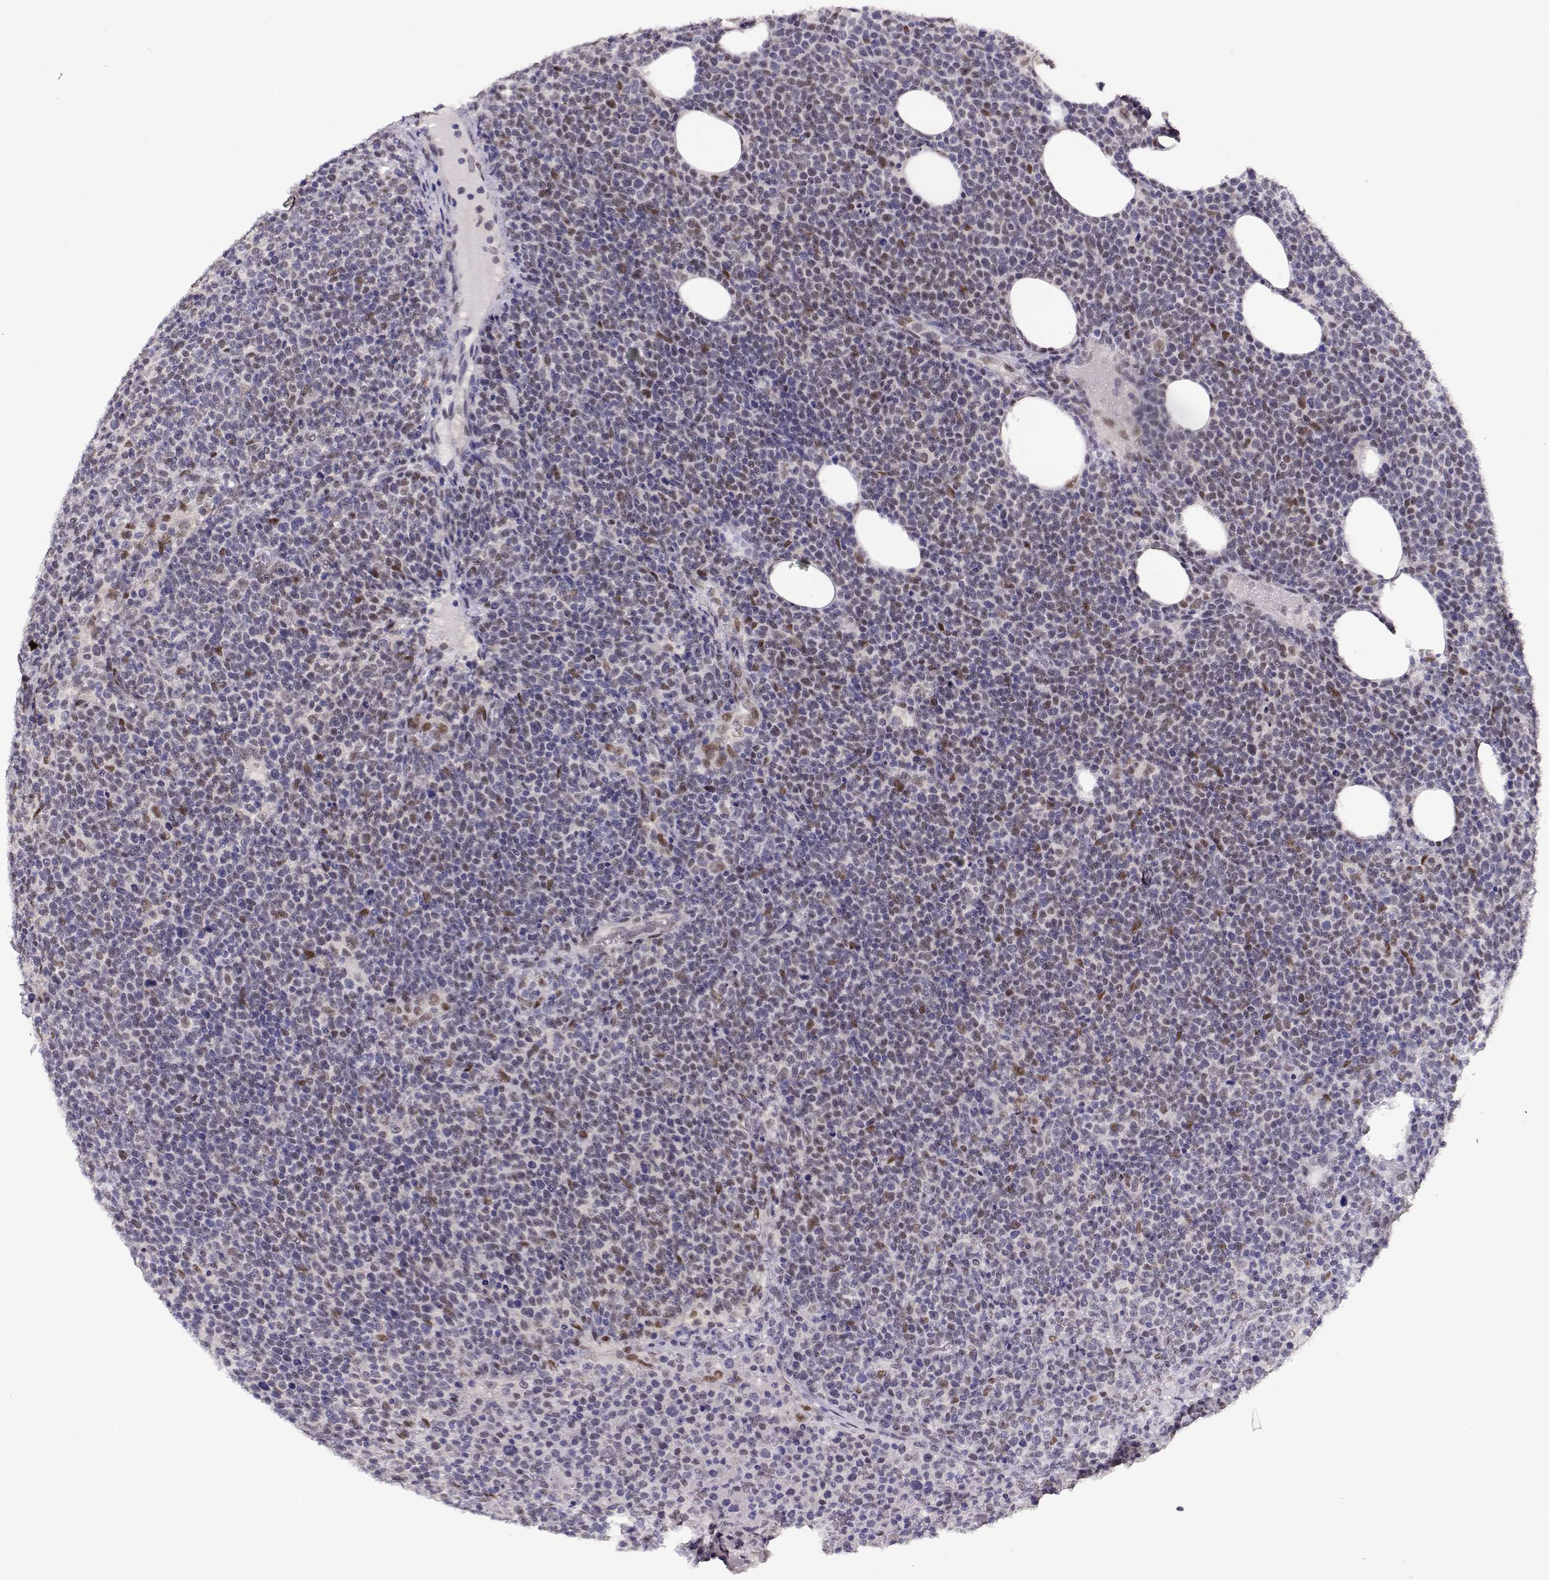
{"staining": {"intensity": "weak", "quantity": "<25%", "location": "nuclear"}, "tissue": "lymphoma", "cell_type": "Tumor cells", "image_type": "cancer", "snomed": [{"axis": "morphology", "description": "Malignant lymphoma, non-Hodgkin's type, High grade"}, {"axis": "topography", "description": "Lymph node"}], "caption": "Lymphoma stained for a protein using immunohistochemistry demonstrates no positivity tumor cells.", "gene": "POLI", "patient": {"sex": "male", "age": 61}}